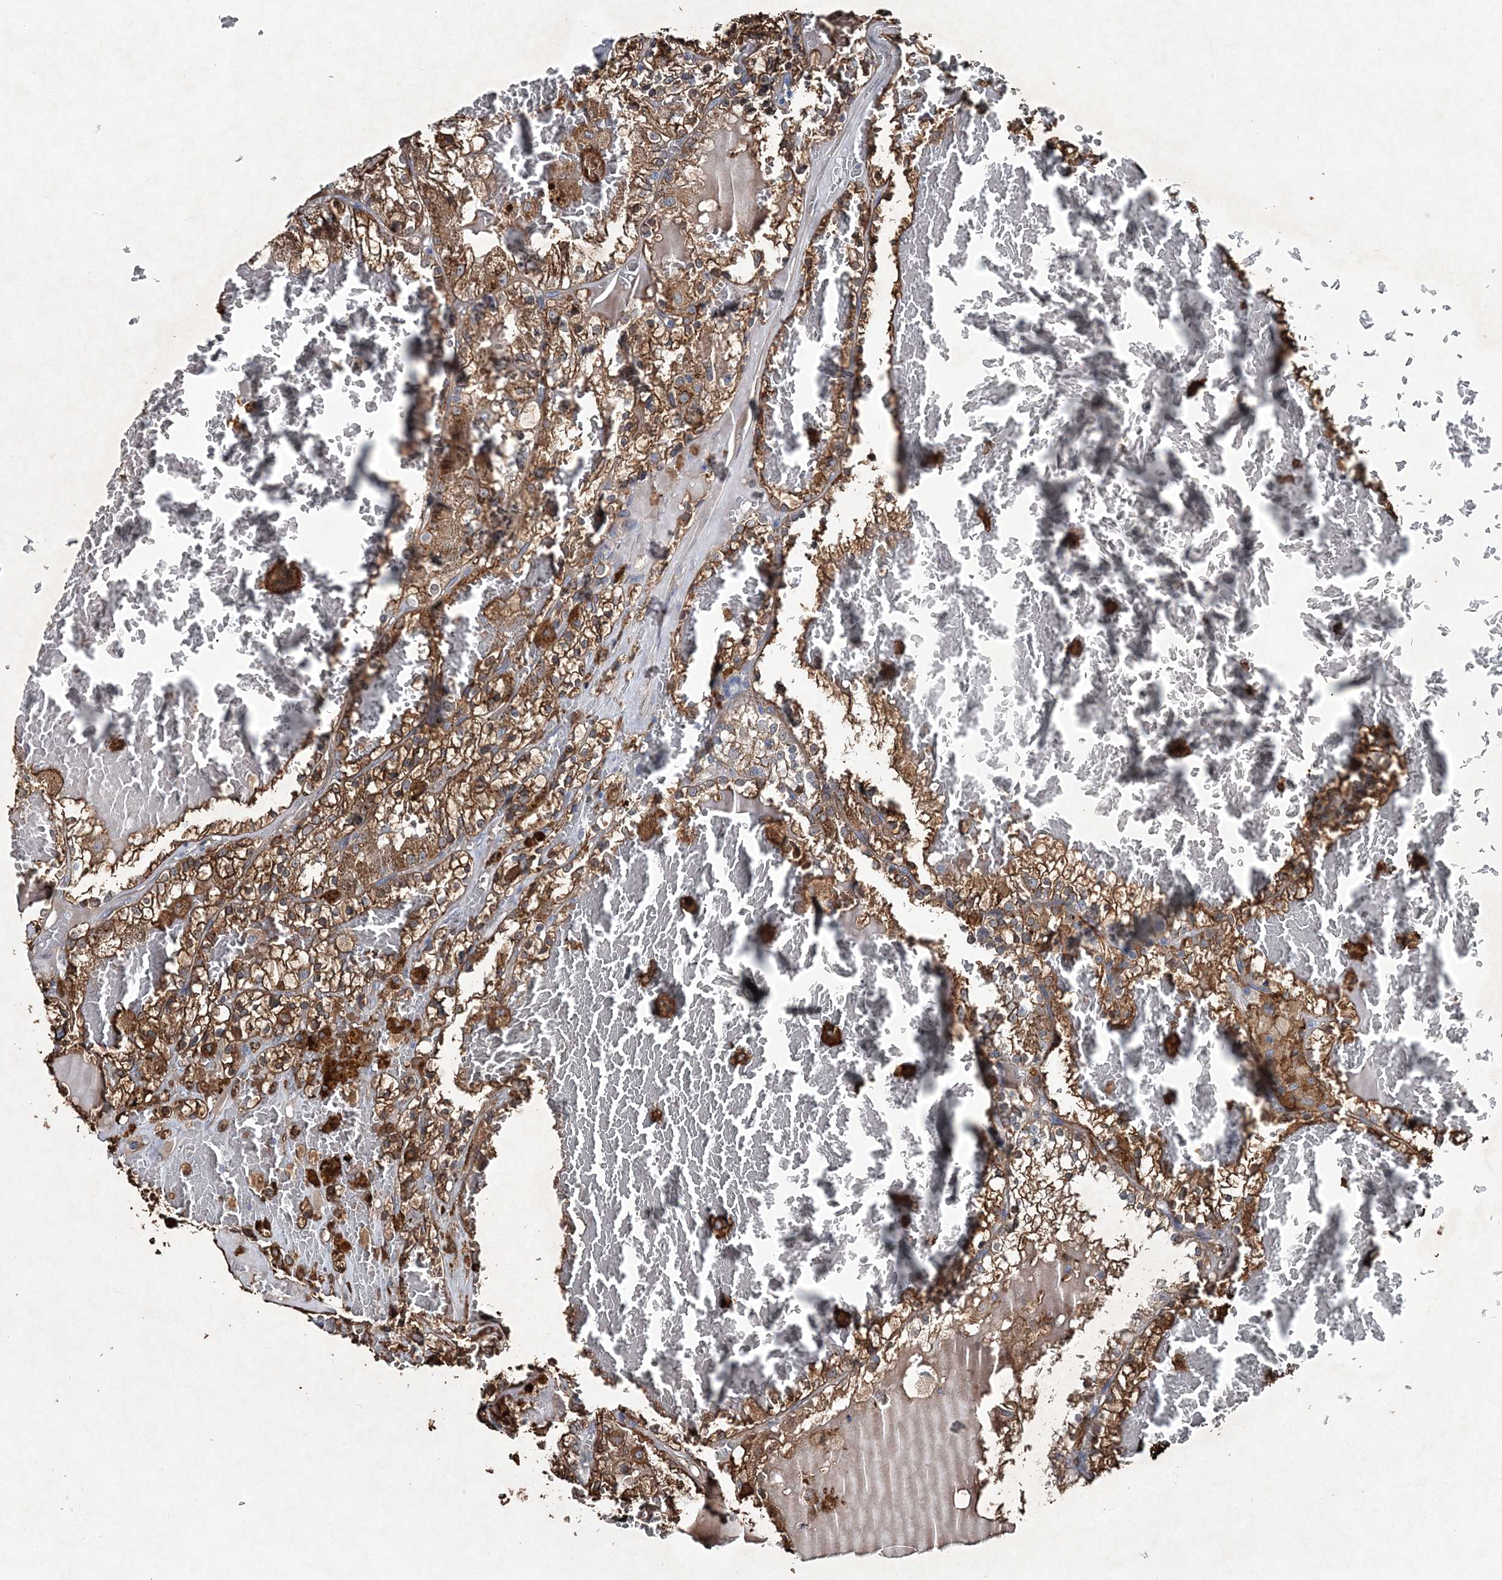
{"staining": {"intensity": "strong", "quantity": ">75%", "location": "cytoplasmic/membranous"}, "tissue": "renal cancer", "cell_type": "Tumor cells", "image_type": "cancer", "snomed": [{"axis": "morphology", "description": "Adenocarcinoma, NOS"}, {"axis": "topography", "description": "Kidney"}], "caption": "Strong cytoplasmic/membranous expression is seen in approximately >75% of tumor cells in renal adenocarcinoma.", "gene": "SPOPL", "patient": {"sex": "female", "age": 56}}